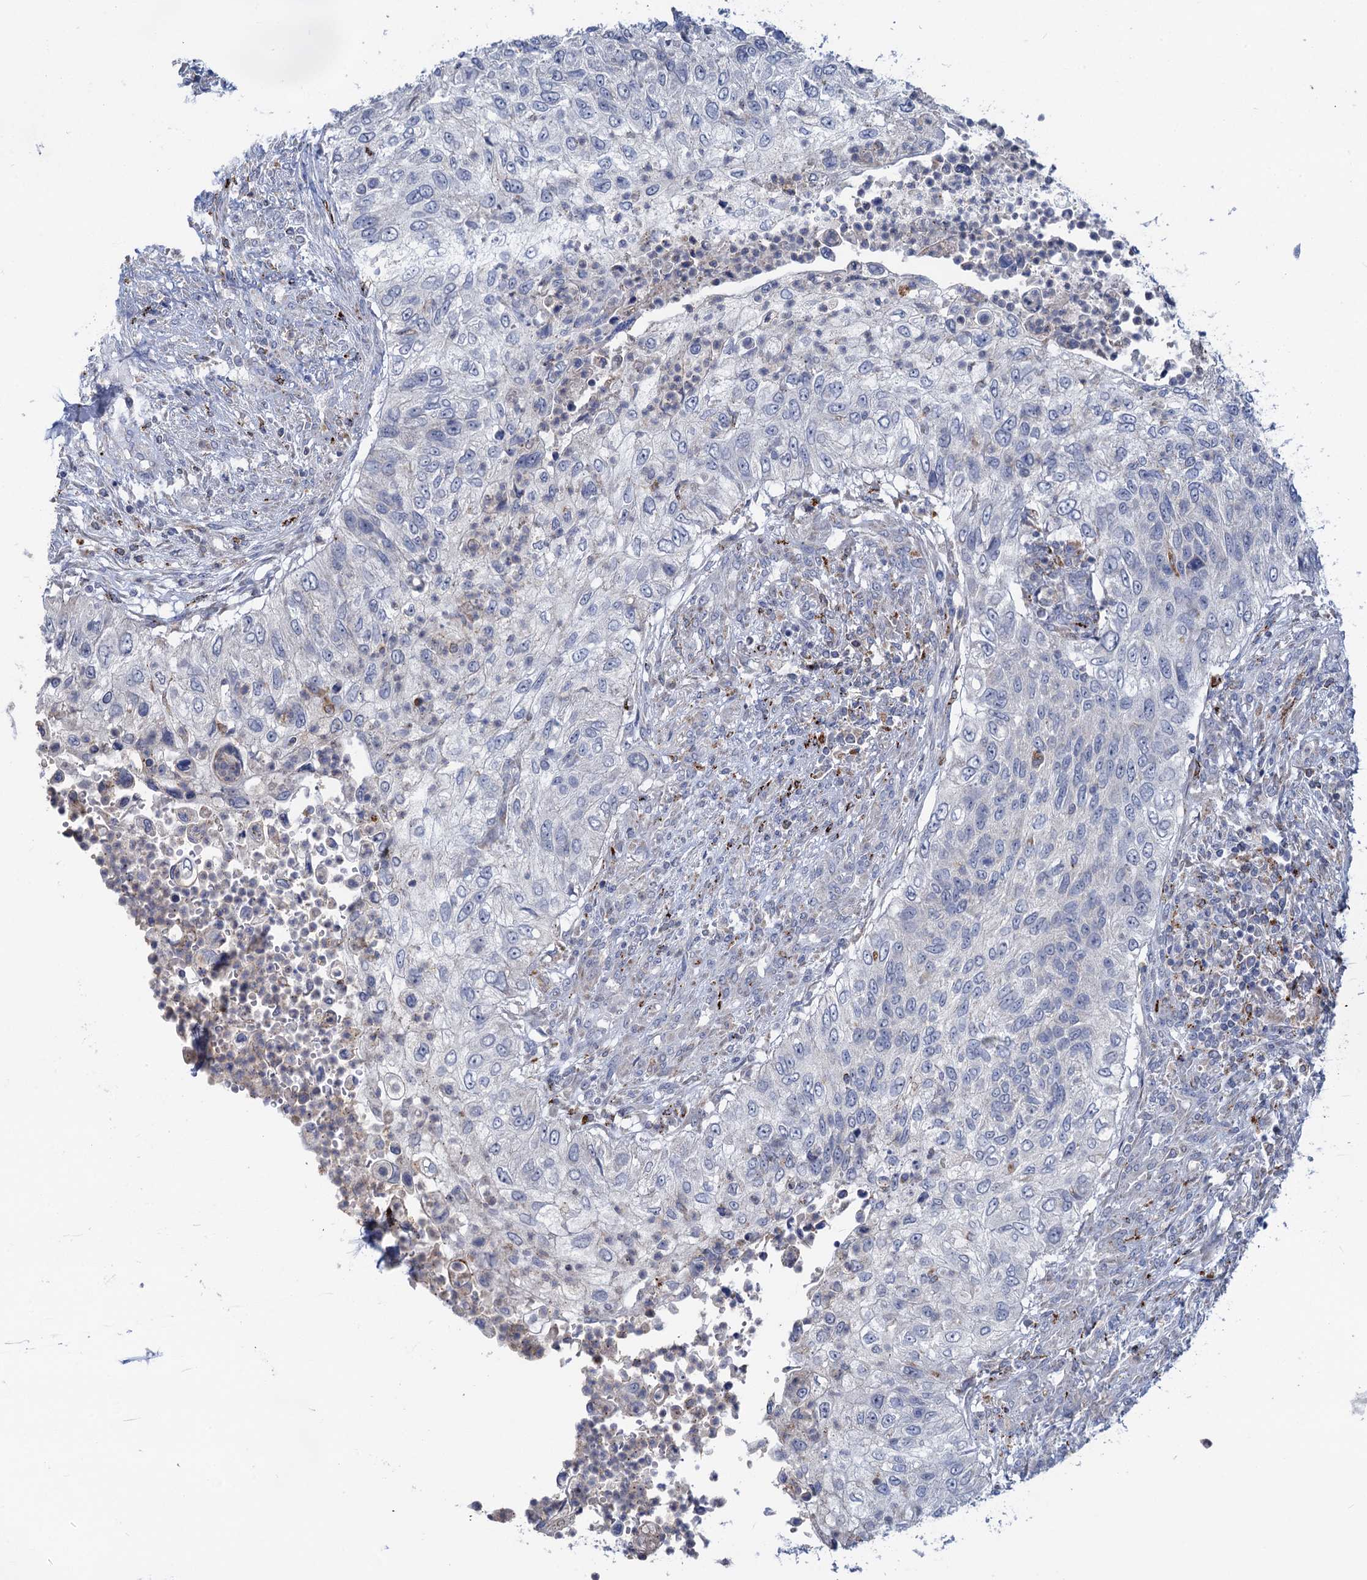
{"staining": {"intensity": "negative", "quantity": "none", "location": "none"}, "tissue": "urothelial cancer", "cell_type": "Tumor cells", "image_type": "cancer", "snomed": [{"axis": "morphology", "description": "Urothelial carcinoma, High grade"}, {"axis": "topography", "description": "Urinary bladder"}], "caption": "Human urothelial cancer stained for a protein using immunohistochemistry reveals no staining in tumor cells.", "gene": "ANKS3", "patient": {"sex": "female", "age": 60}}